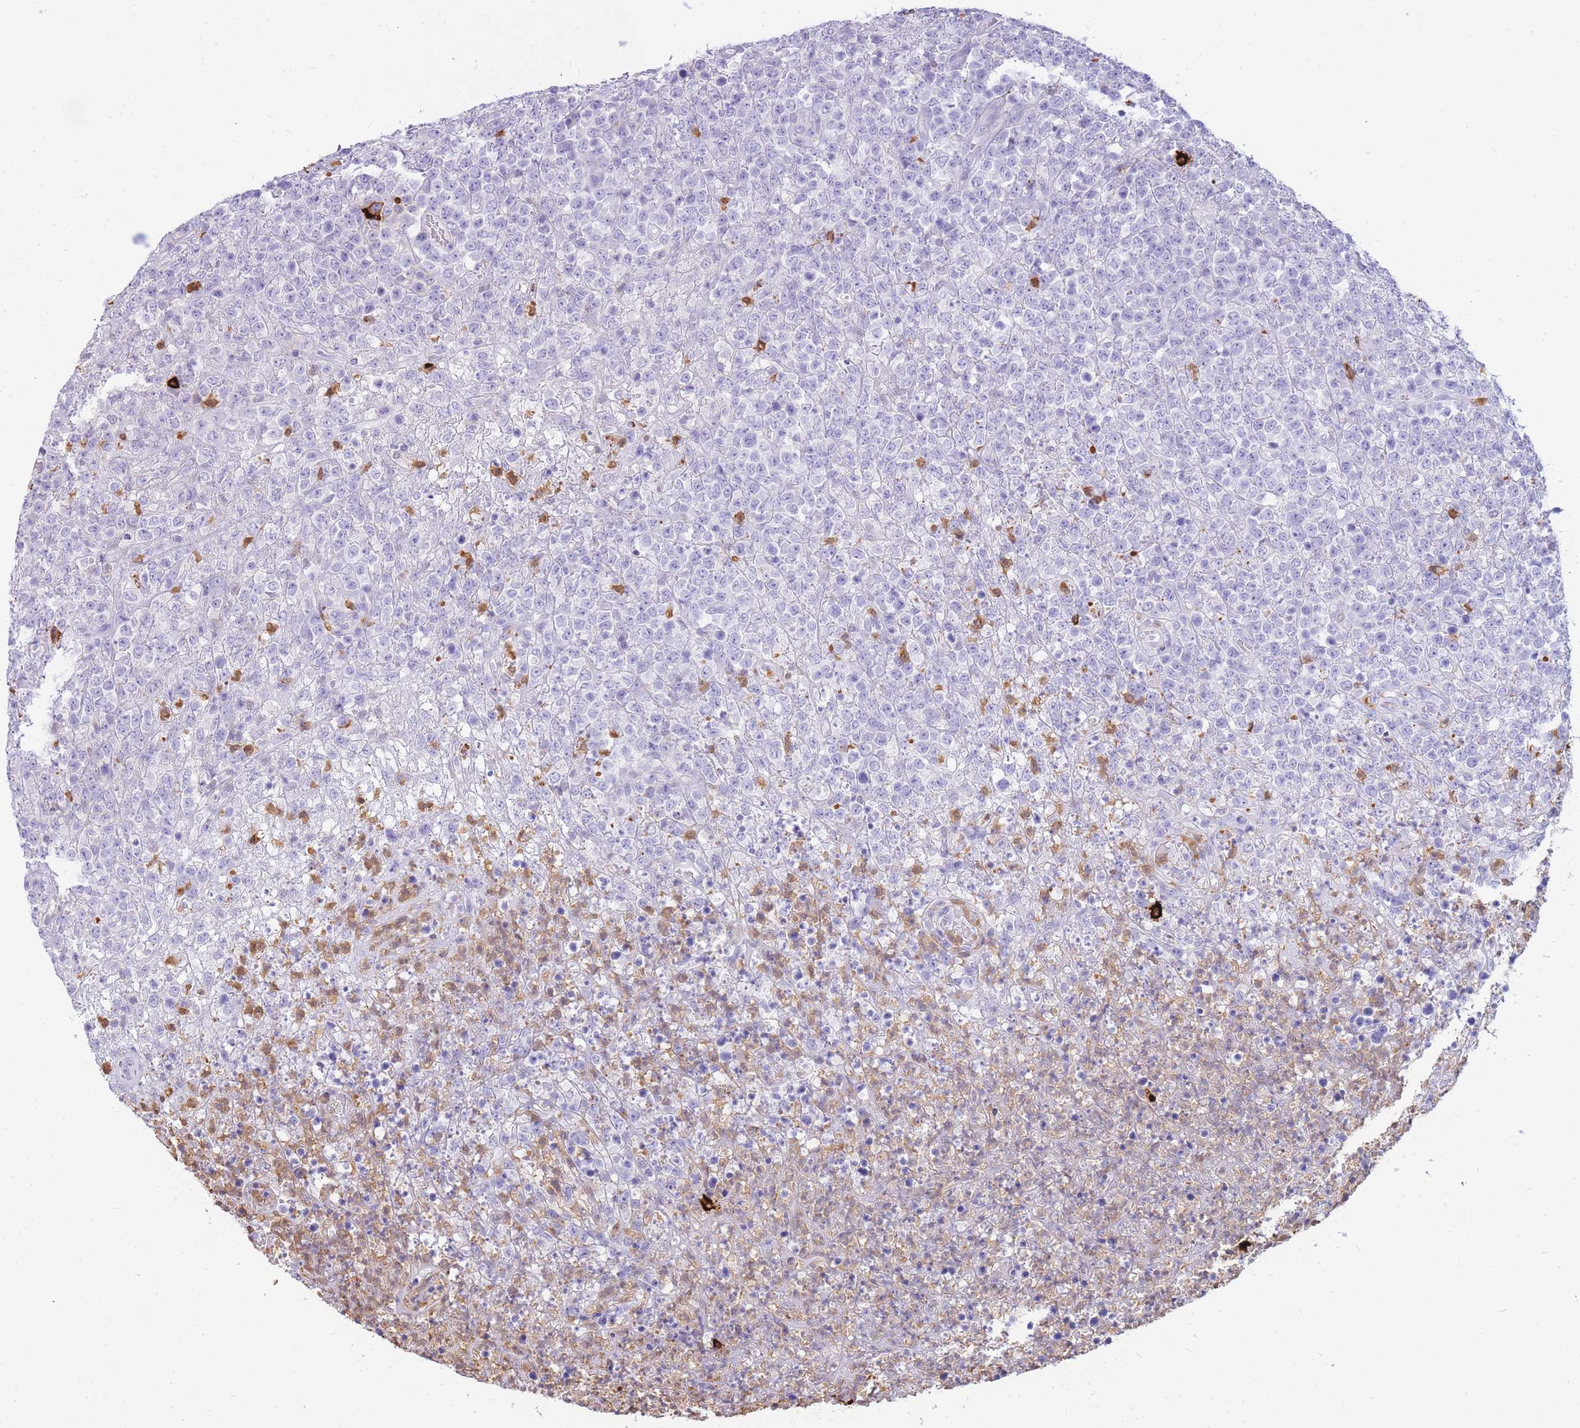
{"staining": {"intensity": "negative", "quantity": "none", "location": "none"}, "tissue": "lymphoma", "cell_type": "Tumor cells", "image_type": "cancer", "snomed": [{"axis": "morphology", "description": "Malignant lymphoma, non-Hodgkin's type, High grade"}, {"axis": "topography", "description": "Colon"}], "caption": "Malignant lymphoma, non-Hodgkin's type (high-grade) was stained to show a protein in brown. There is no significant expression in tumor cells.", "gene": "TPSAB1", "patient": {"sex": "female", "age": 53}}